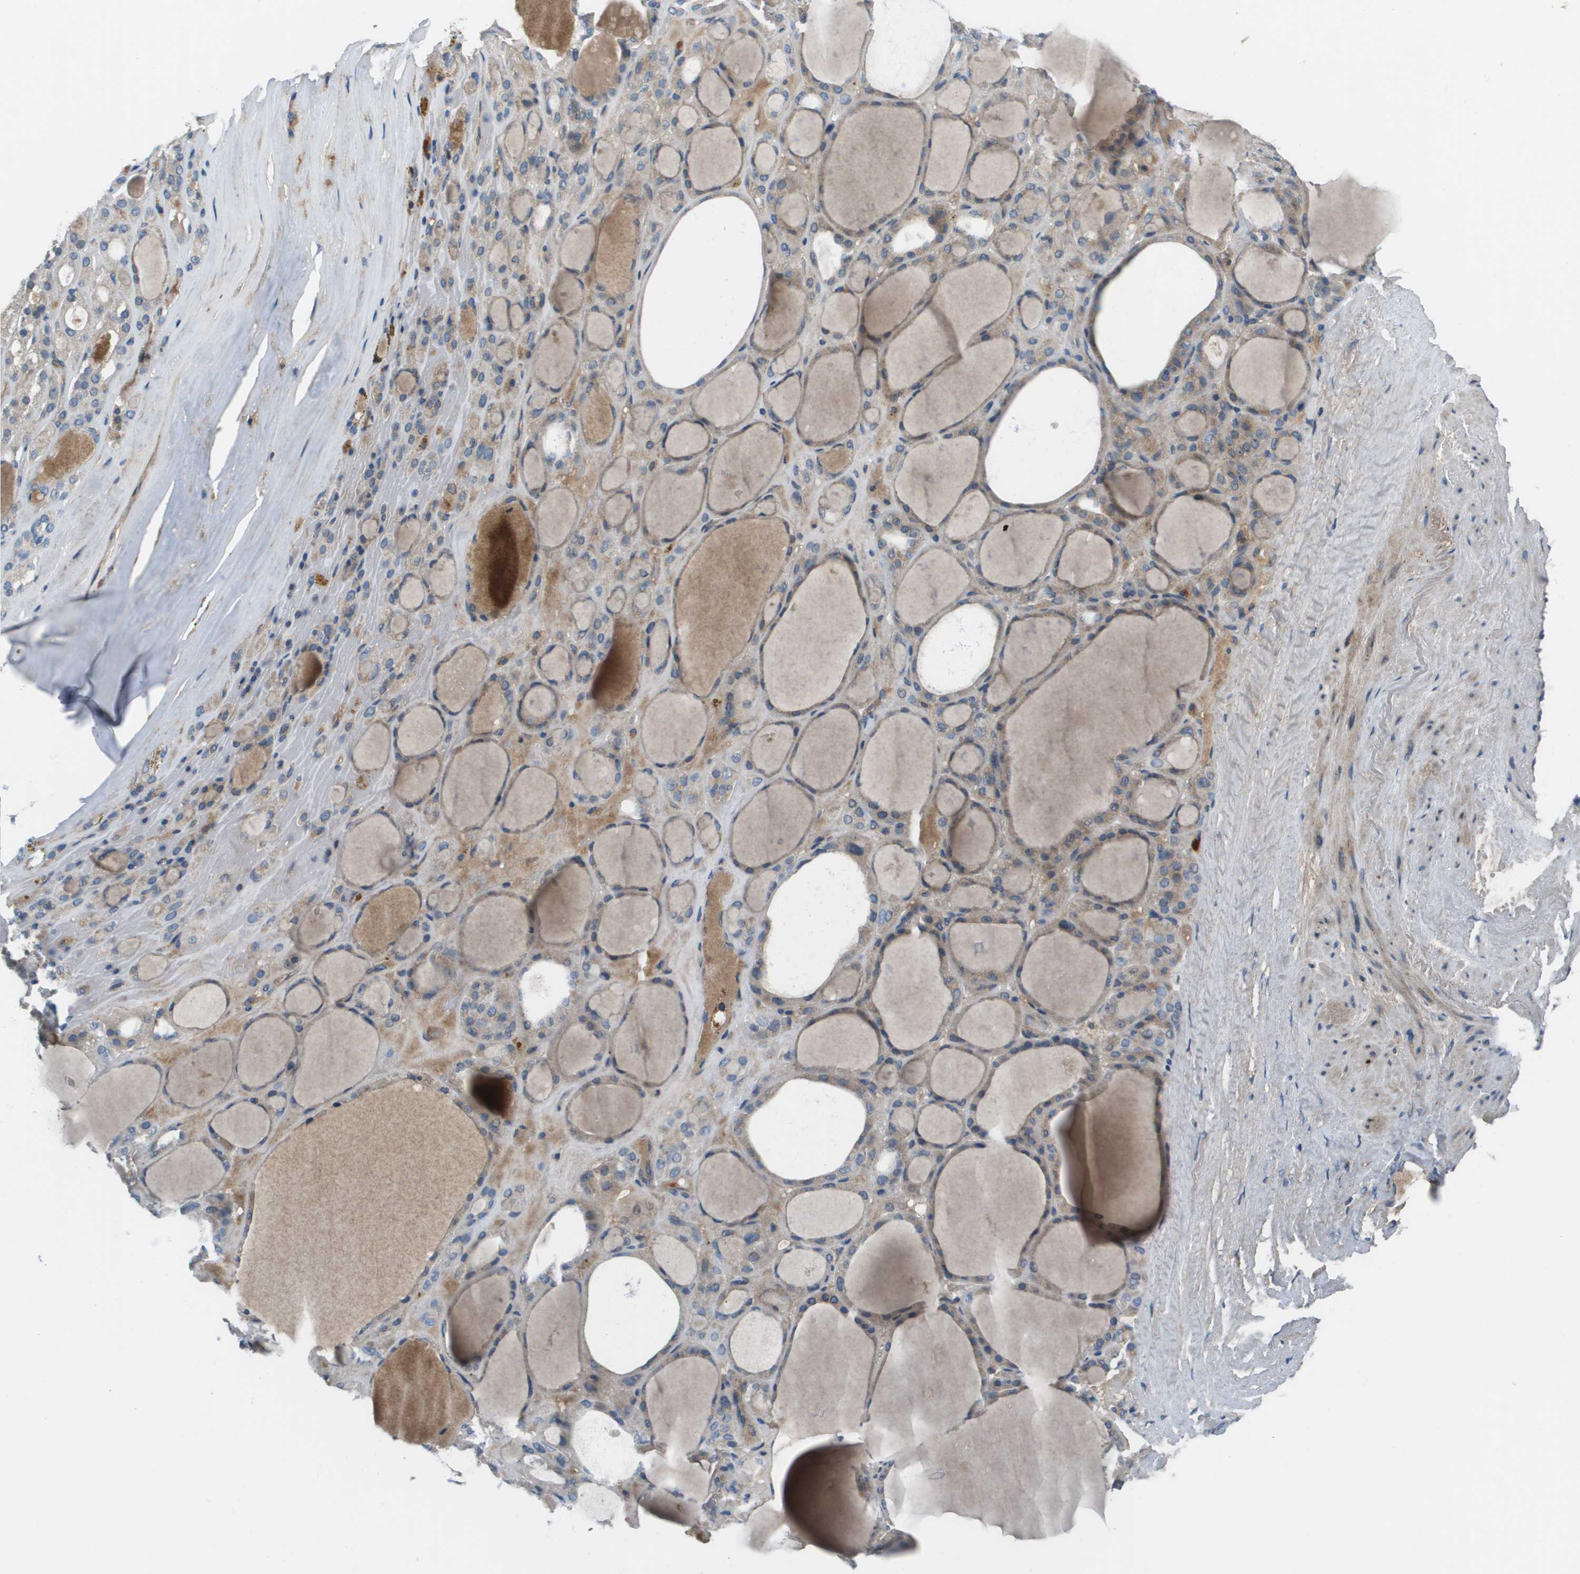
{"staining": {"intensity": "weak", "quantity": "25%-75%", "location": "cytoplasmic/membranous"}, "tissue": "thyroid gland", "cell_type": "Glandular cells", "image_type": "normal", "snomed": [{"axis": "morphology", "description": "Normal tissue, NOS"}, {"axis": "morphology", "description": "Carcinoma, NOS"}, {"axis": "topography", "description": "Thyroid gland"}], "caption": "The photomicrograph shows staining of normal thyroid gland, revealing weak cytoplasmic/membranous protein positivity (brown color) within glandular cells.", "gene": "PCOLCE", "patient": {"sex": "female", "age": 86}}